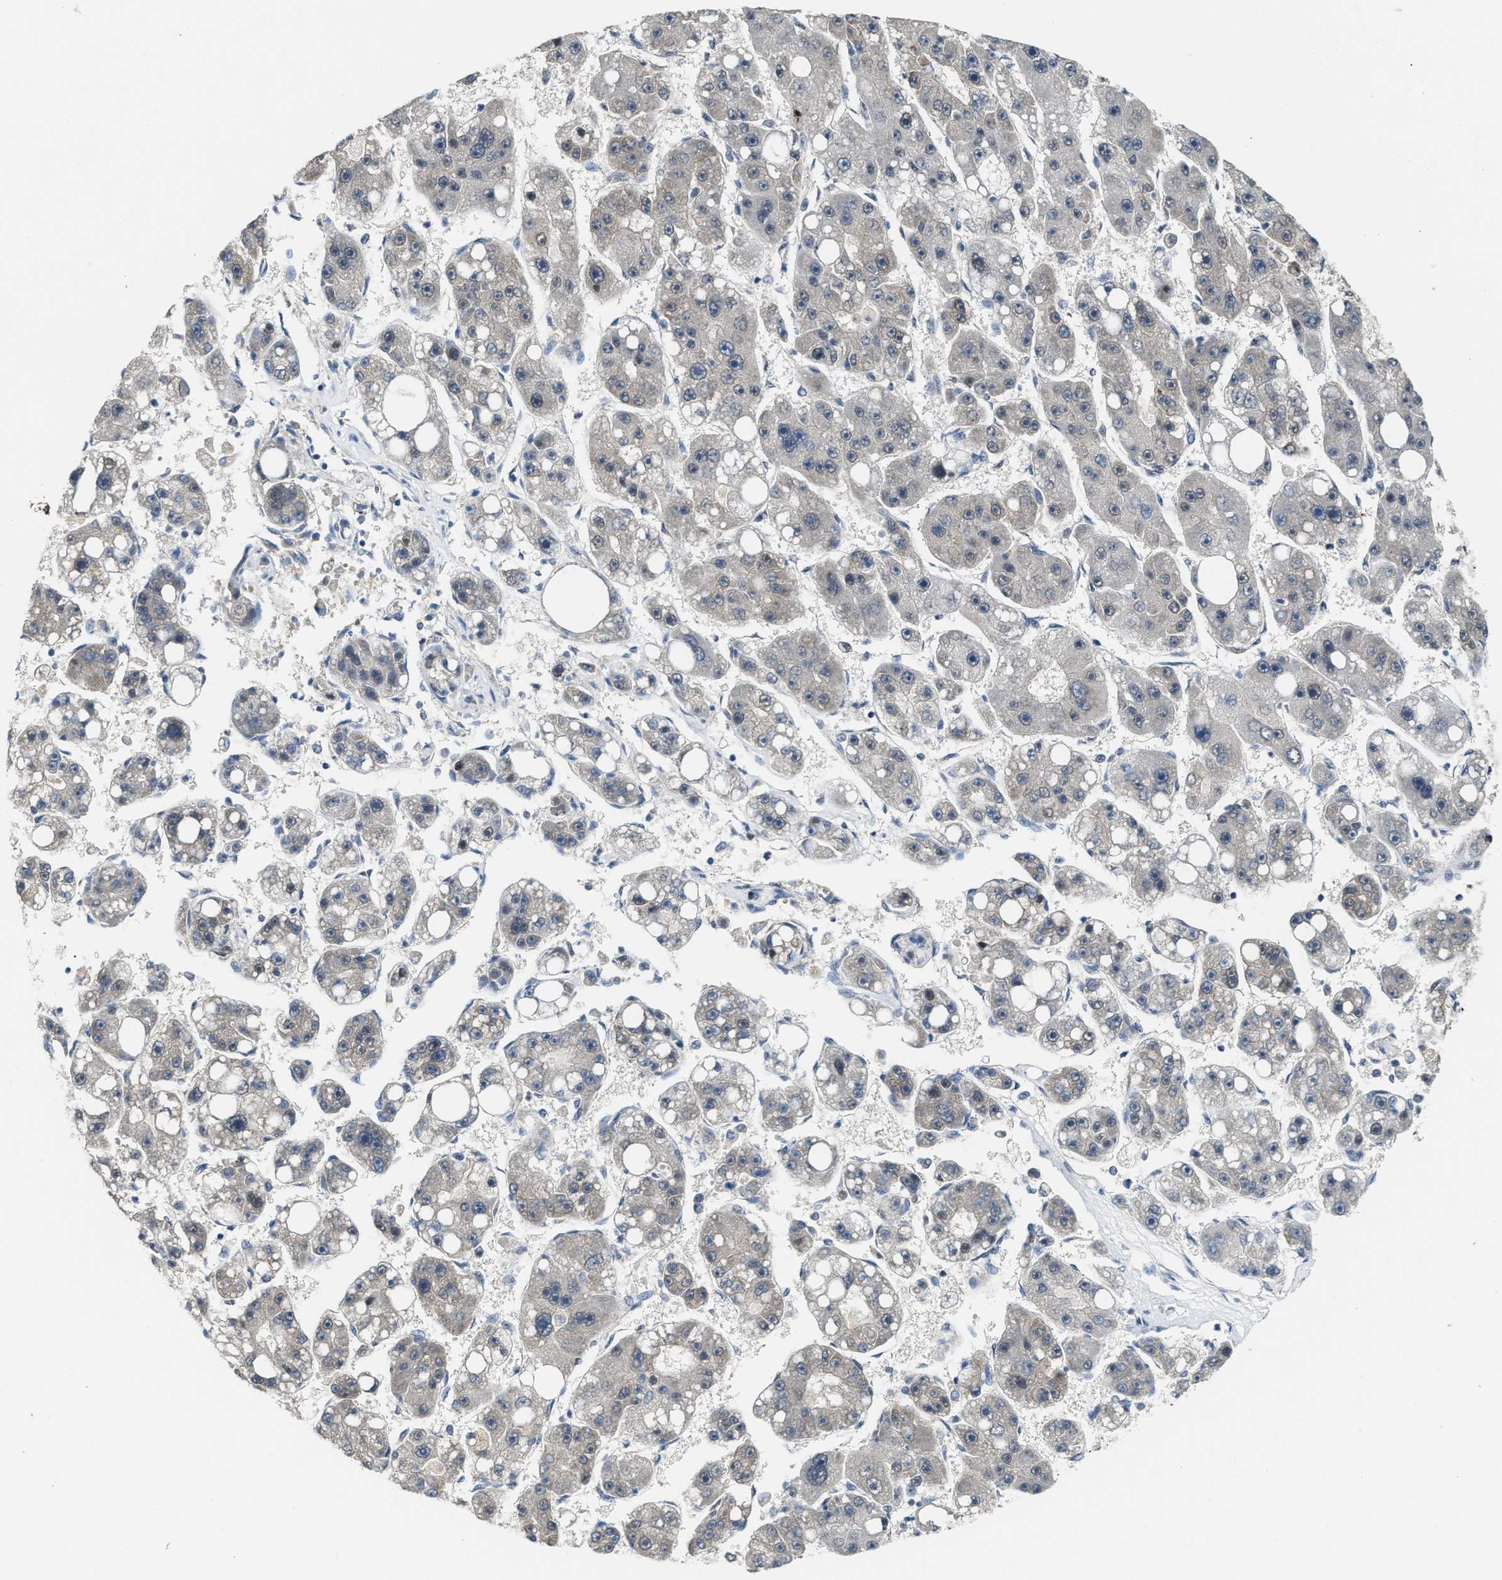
{"staining": {"intensity": "negative", "quantity": "none", "location": "none"}, "tissue": "liver cancer", "cell_type": "Tumor cells", "image_type": "cancer", "snomed": [{"axis": "morphology", "description": "Carcinoma, Hepatocellular, NOS"}, {"axis": "topography", "description": "Liver"}], "caption": "This is a histopathology image of IHC staining of liver cancer (hepatocellular carcinoma), which shows no staining in tumor cells. (DAB IHC with hematoxylin counter stain).", "gene": "KIF24", "patient": {"sex": "female", "age": 61}}